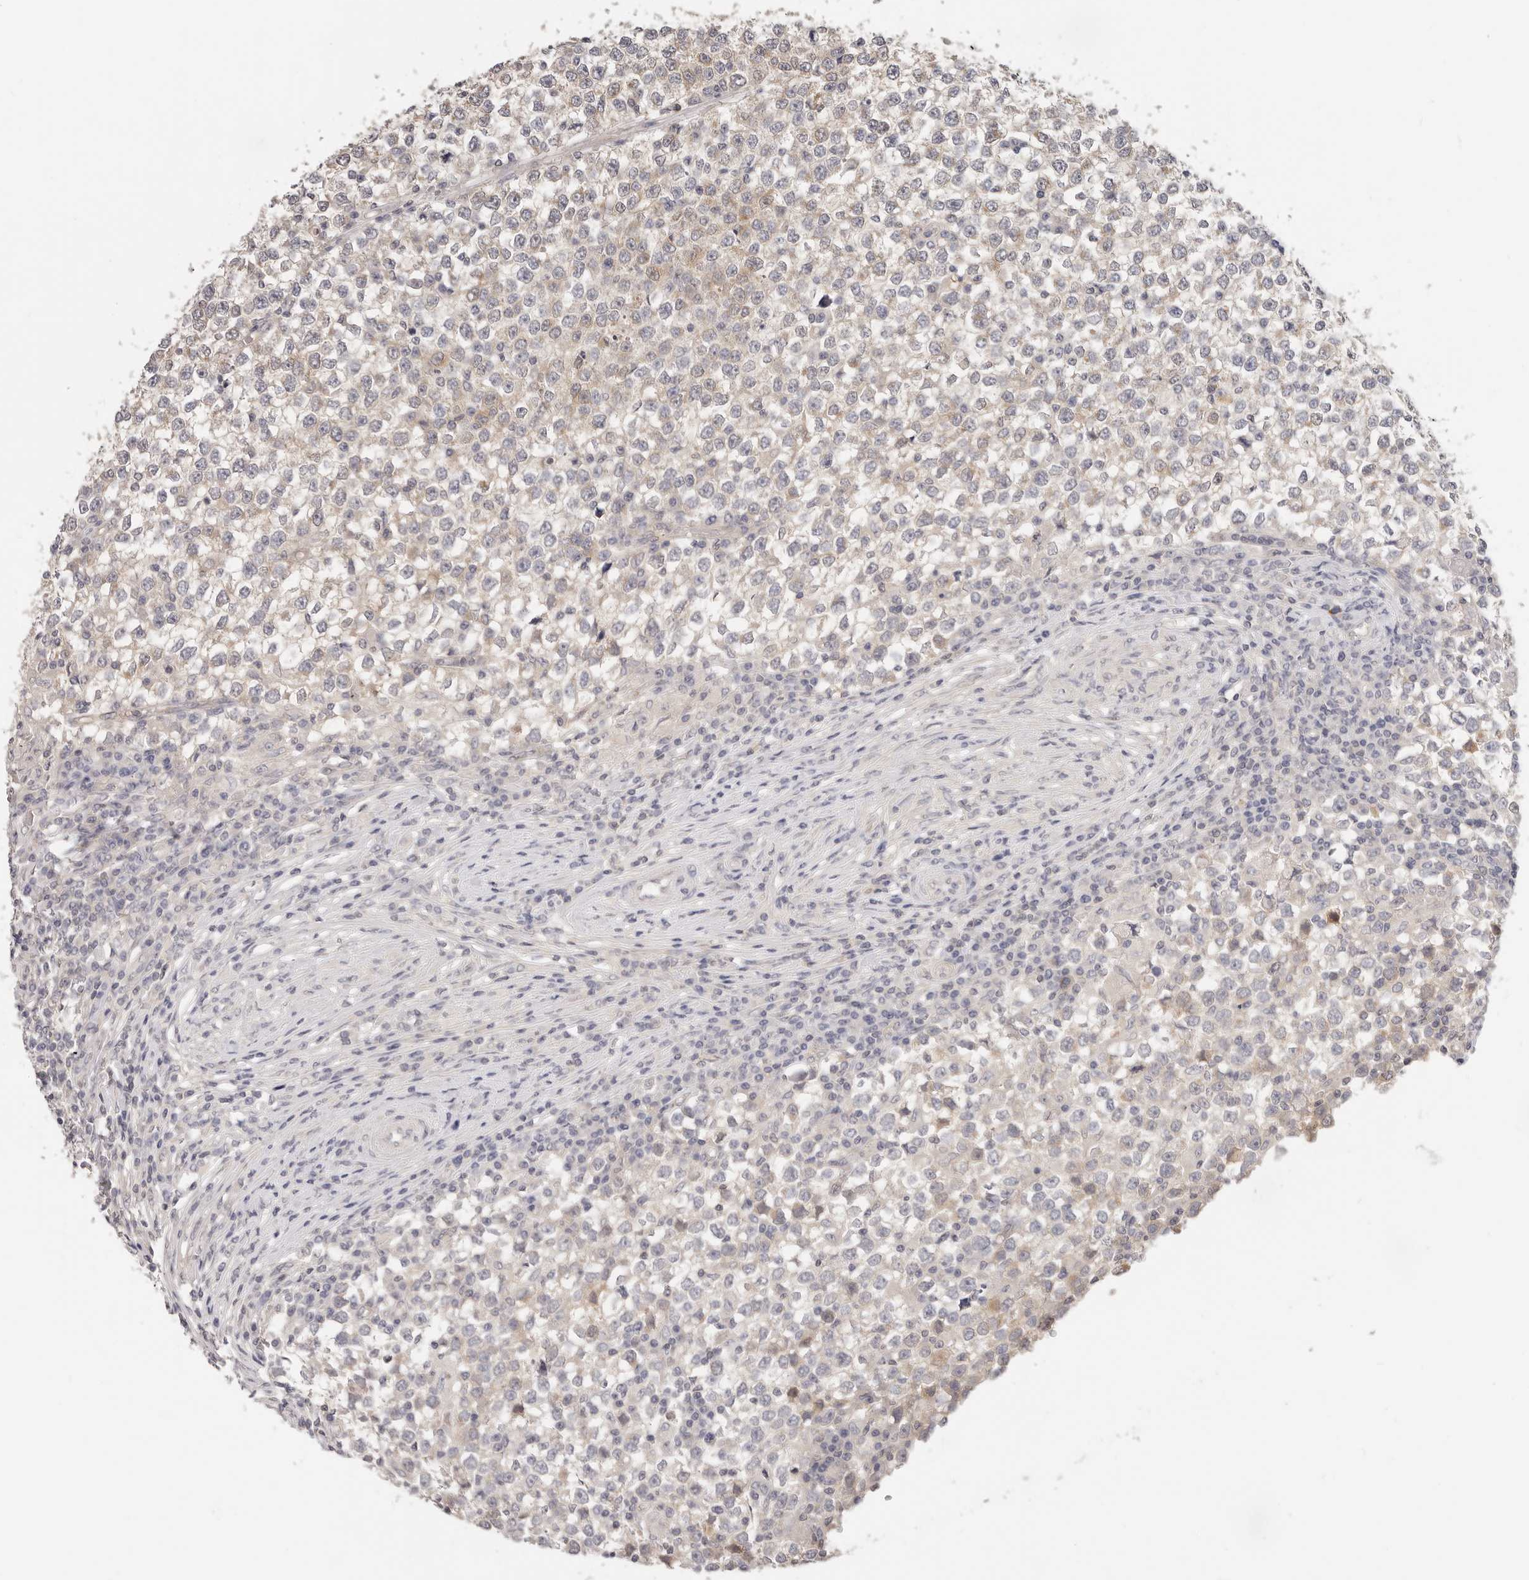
{"staining": {"intensity": "weak", "quantity": ">75%", "location": "cytoplasmic/membranous"}, "tissue": "testis cancer", "cell_type": "Tumor cells", "image_type": "cancer", "snomed": [{"axis": "morphology", "description": "Seminoma, NOS"}, {"axis": "topography", "description": "Testis"}], "caption": "The histopathology image displays staining of seminoma (testis), revealing weak cytoplasmic/membranous protein positivity (brown color) within tumor cells. The staining is performed using DAB (3,3'-diaminobenzidine) brown chromogen to label protein expression. The nuclei are counter-stained blue using hematoxylin.", "gene": "GGPS1", "patient": {"sex": "male", "age": 65}}